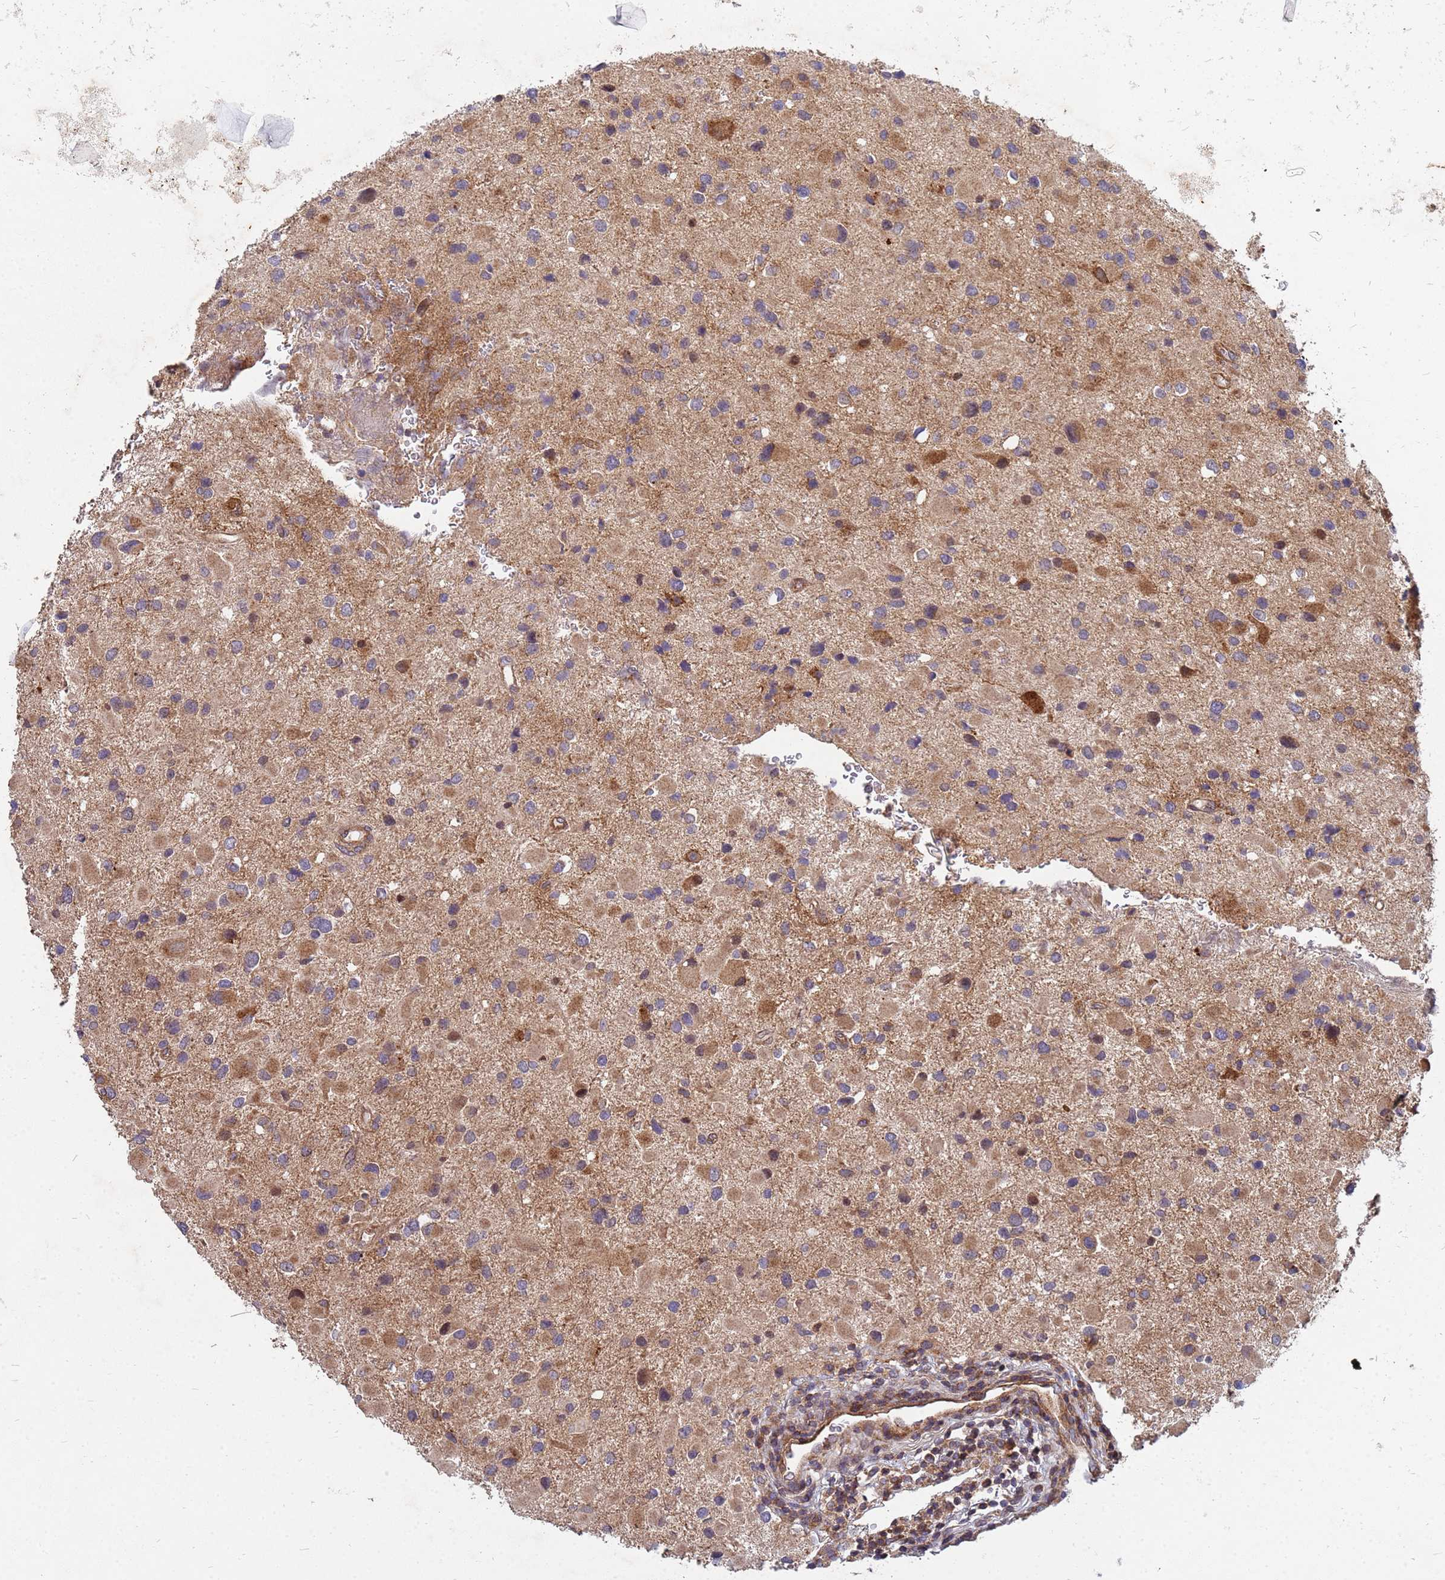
{"staining": {"intensity": "weak", "quantity": ">75%", "location": "cytoplasmic/membranous"}, "tissue": "glioma", "cell_type": "Tumor cells", "image_type": "cancer", "snomed": [{"axis": "morphology", "description": "Glioma, malignant, Low grade"}, {"axis": "topography", "description": "Brain"}], "caption": "There is low levels of weak cytoplasmic/membranous staining in tumor cells of low-grade glioma (malignant), as demonstrated by immunohistochemical staining (brown color).", "gene": "CDC34", "patient": {"sex": "female", "age": 32}}